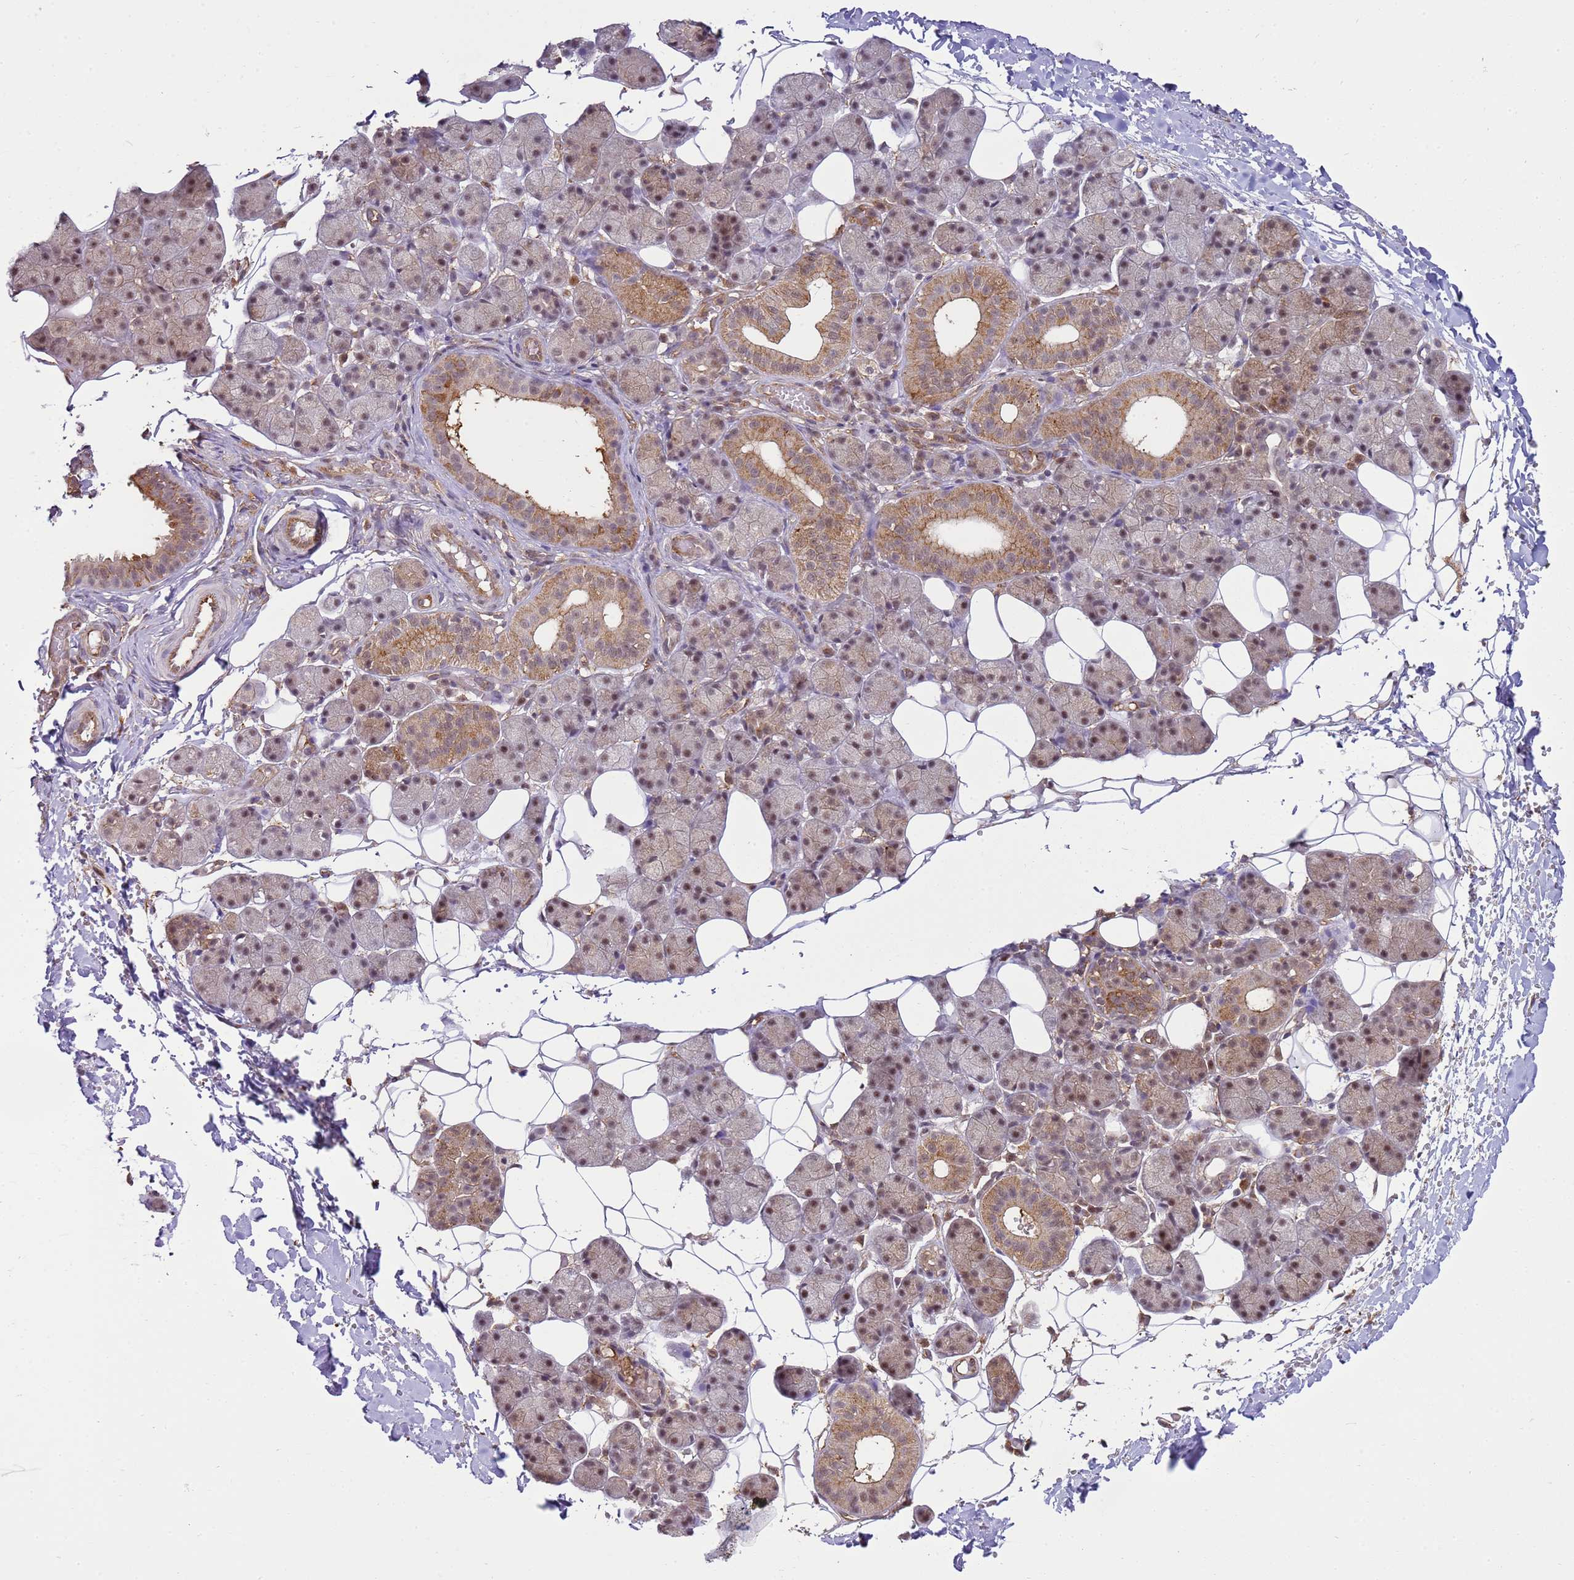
{"staining": {"intensity": "moderate", "quantity": "25%-75%", "location": "cytoplasmic/membranous,nuclear"}, "tissue": "salivary gland", "cell_type": "Glandular cells", "image_type": "normal", "snomed": [{"axis": "morphology", "description": "Normal tissue, NOS"}, {"axis": "topography", "description": "Salivary gland"}], "caption": "Protein analysis of normal salivary gland demonstrates moderate cytoplasmic/membranous,nuclear staining in about 25%-75% of glandular cells.", "gene": "GABRE", "patient": {"sex": "female", "age": 33}}